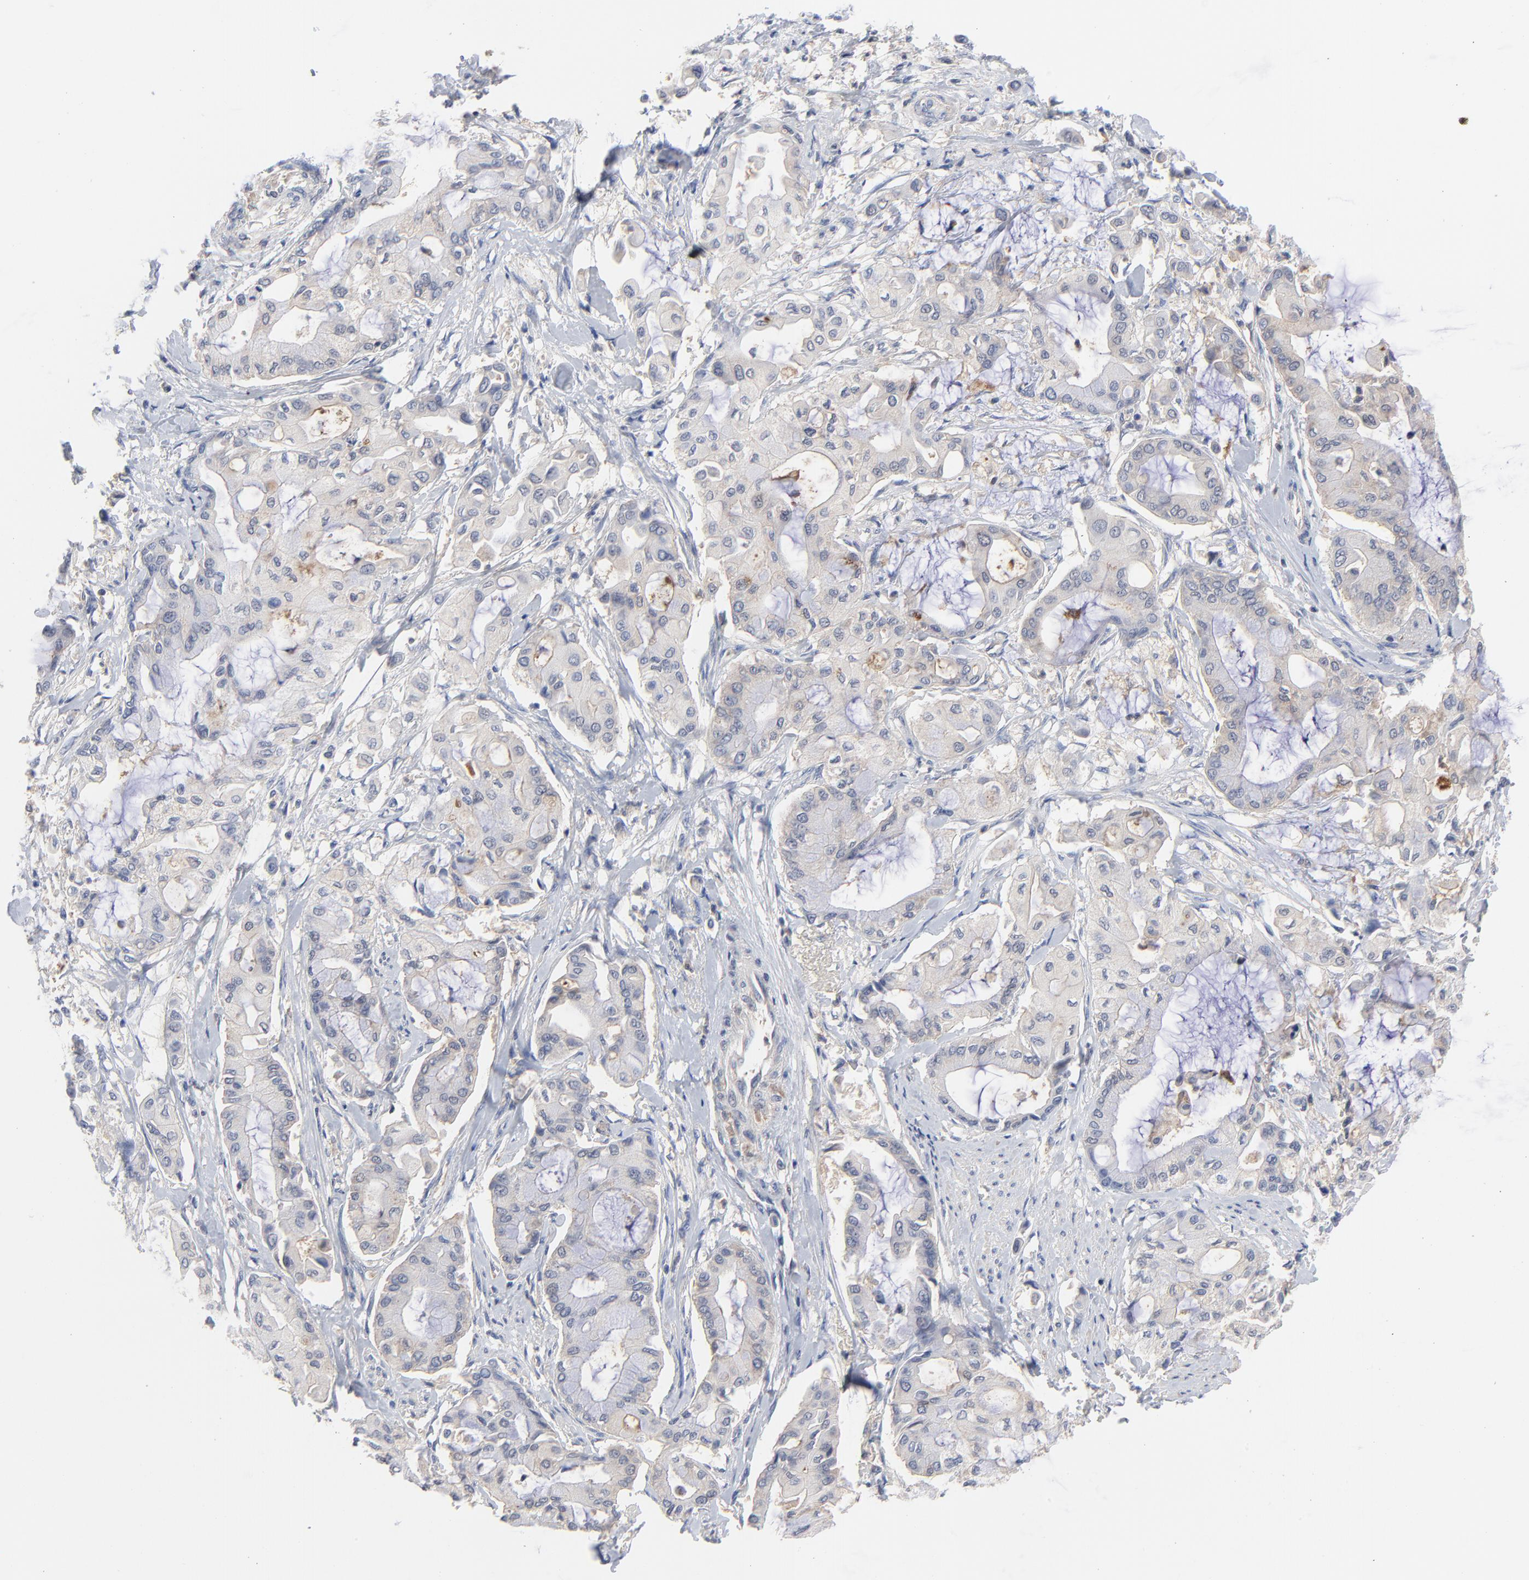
{"staining": {"intensity": "negative", "quantity": "none", "location": "none"}, "tissue": "pancreatic cancer", "cell_type": "Tumor cells", "image_type": "cancer", "snomed": [{"axis": "morphology", "description": "Adenocarcinoma, NOS"}, {"axis": "morphology", "description": "Adenocarcinoma, metastatic, NOS"}, {"axis": "topography", "description": "Lymph node"}, {"axis": "topography", "description": "Pancreas"}, {"axis": "topography", "description": "Duodenum"}], "caption": "Human pancreatic adenocarcinoma stained for a protein using immunohistochemistry (IHC) exhibits no positivity in tumor cells.", "gene": "CAB39L", "patient": {"sex": "female", "age": 64}}